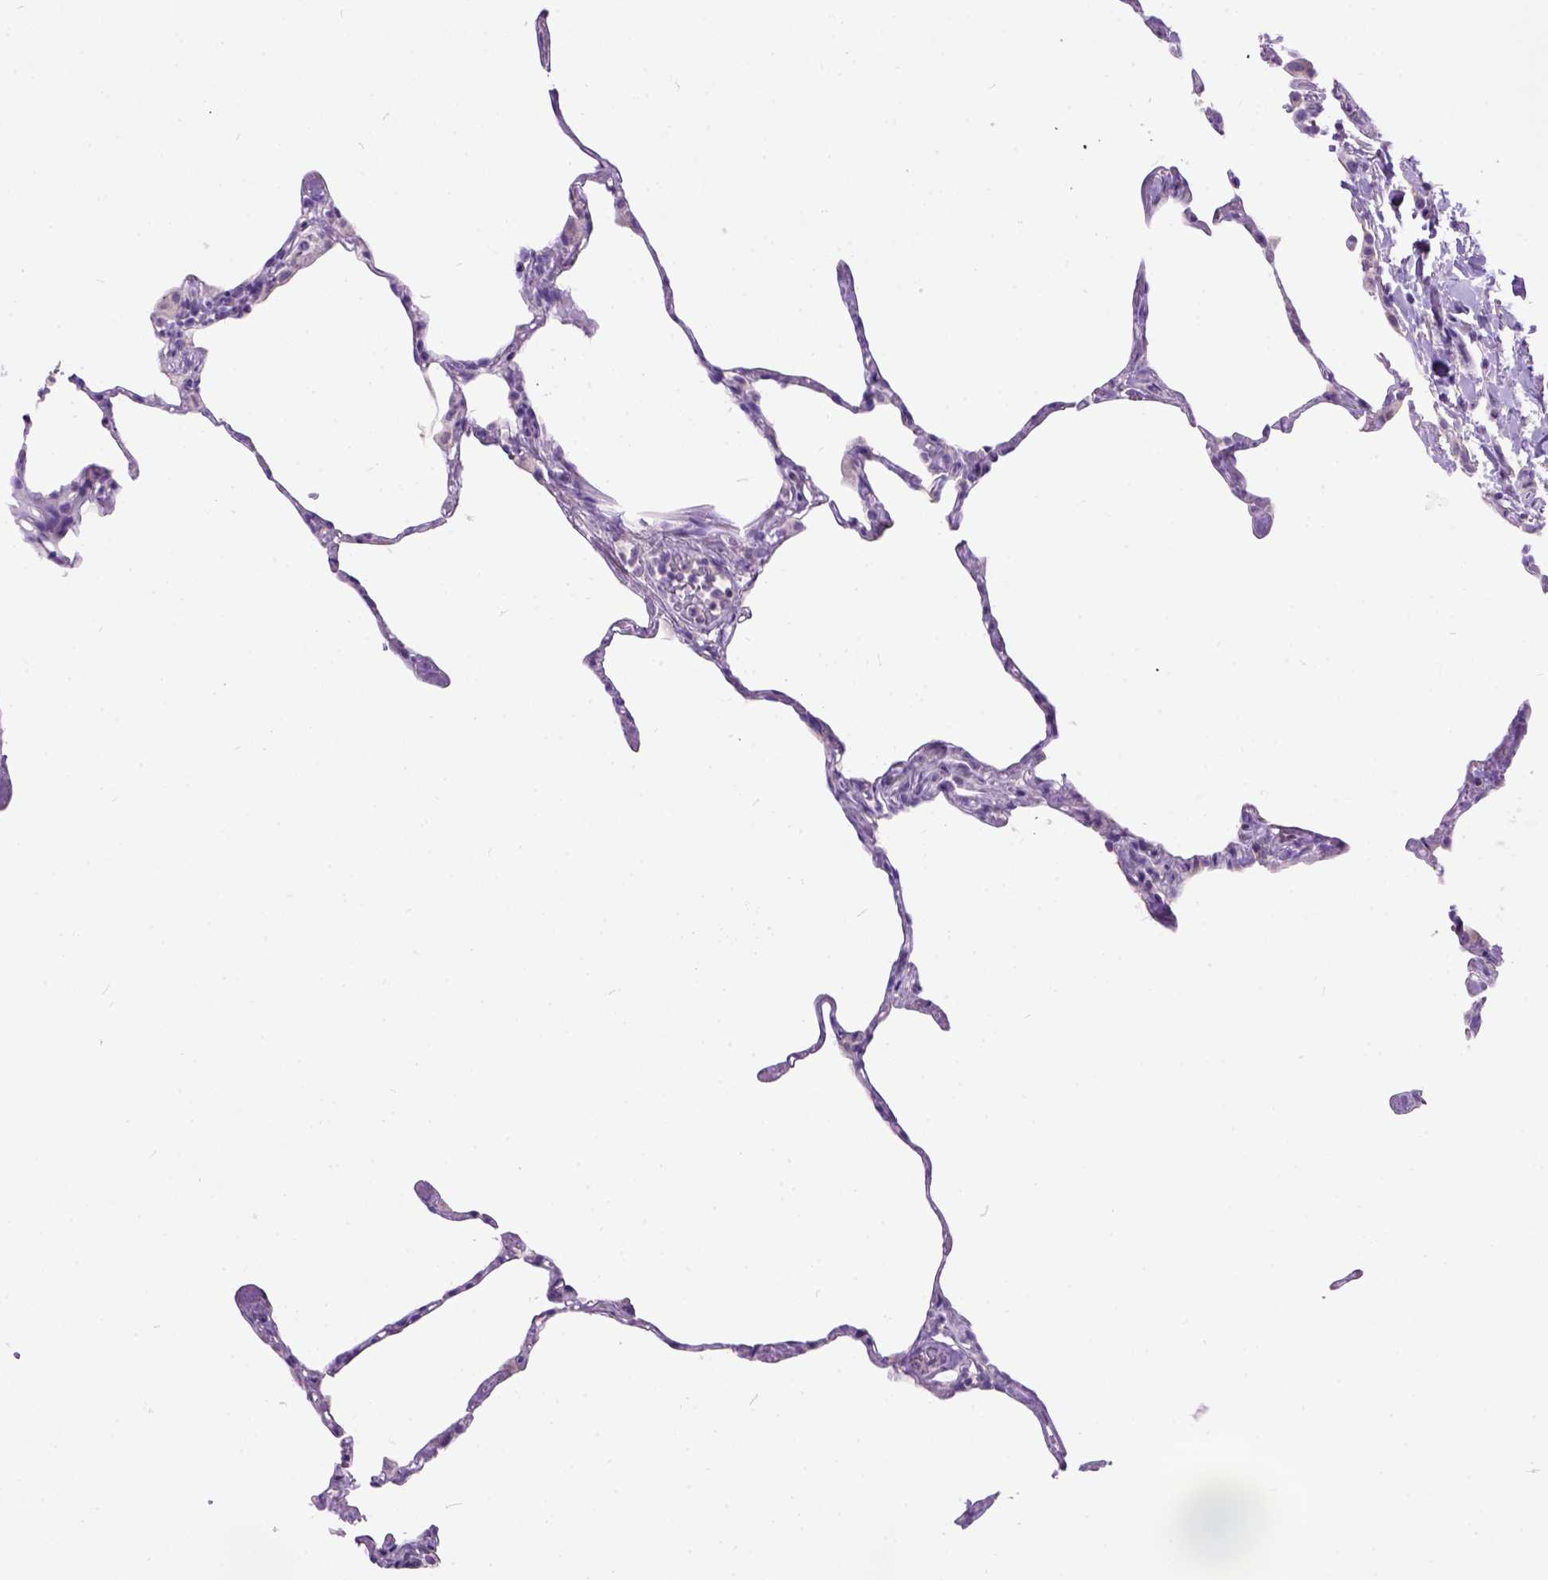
{"staining": {"intensity": "negative", "quantity": "none", "location": "none"}, "tissue": "lung", "cell_type": "Alveolar cells", "image_type": "normal", "snomed": [{"axis": "morphology", "description": "Normal tissue, NOS"}, {"axis": "topography", "description": "Lung"}], "caption": "Immunohistochemistry photomicrograph of normal lung: human lung stained with DAB exhibits no significant protein expression in alveolar cells. Nuclei are stained in blue.", "gene": "MAPT", "patient": {"sex": "male", "age": 65}}